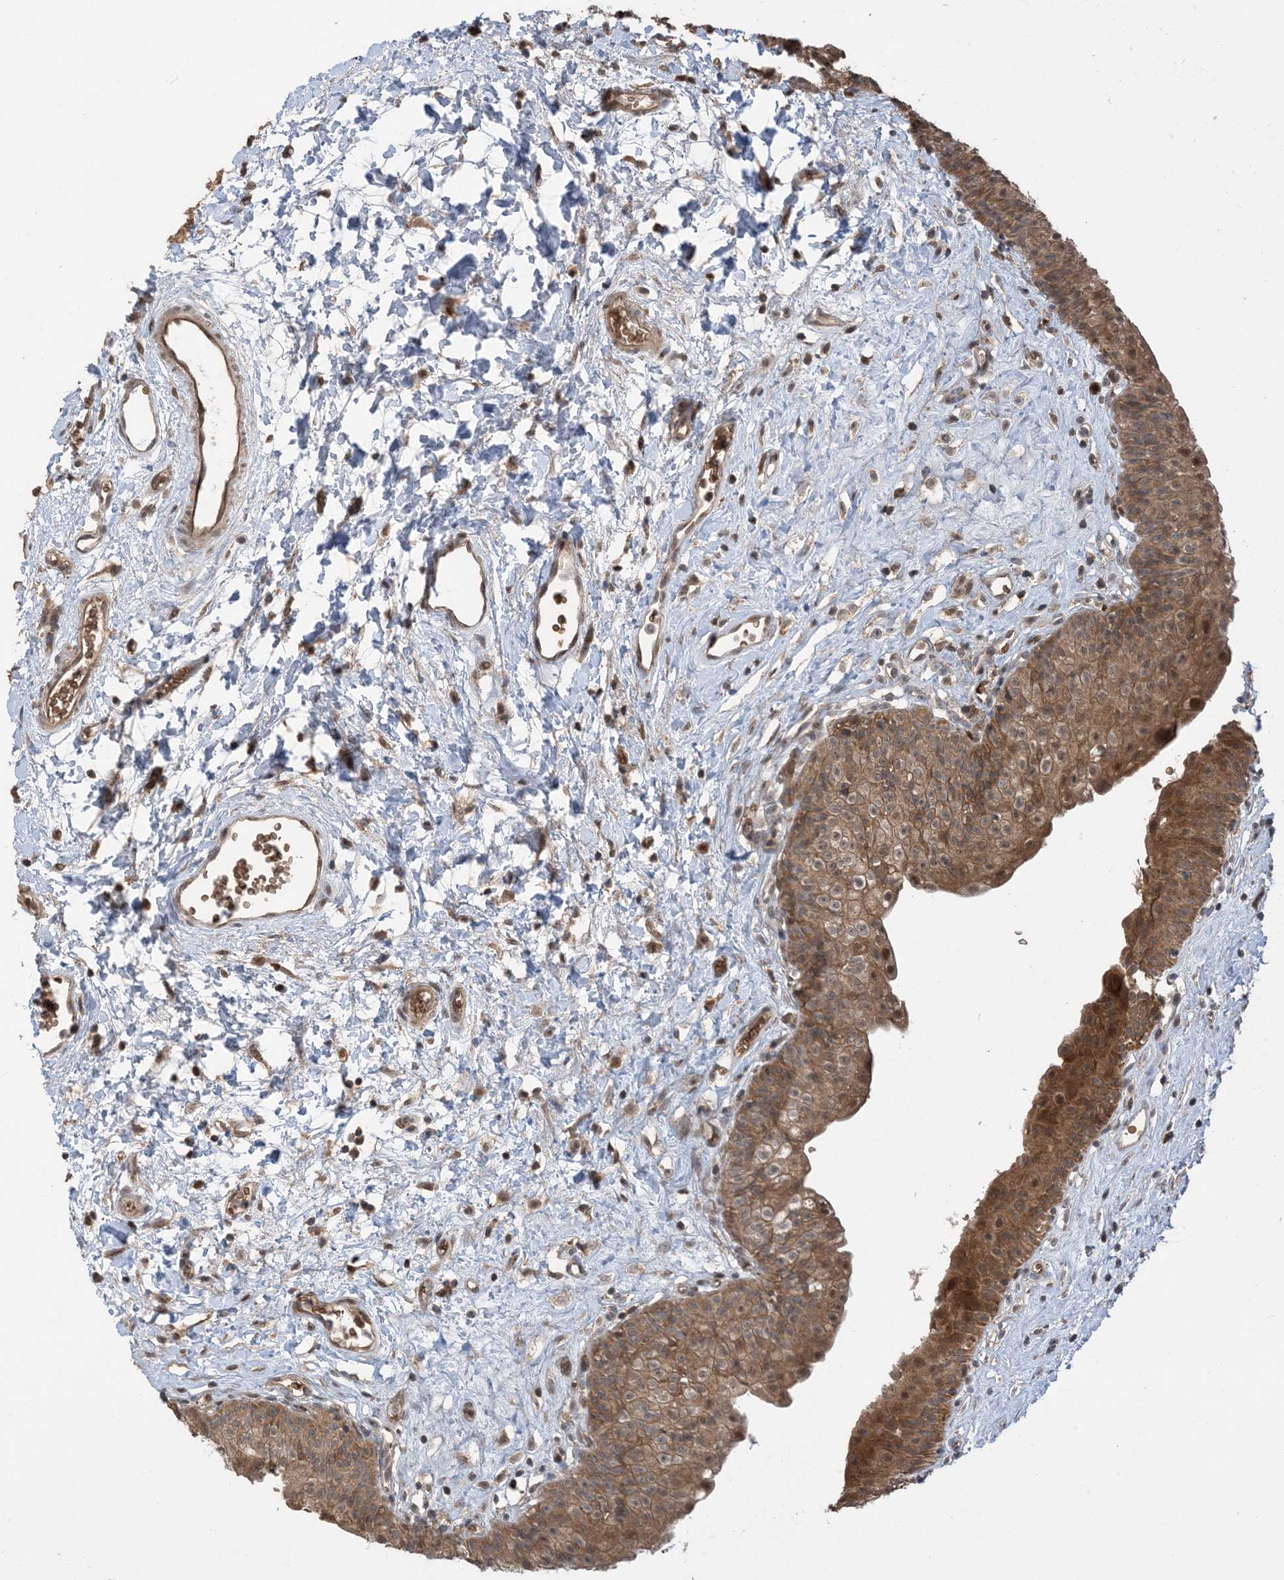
{"staining": {"intensity": "moderate", "quantity": ">75%", "location": "cytoplasmic/membranous"}, "tissue": "urinary bladder", "cell_type": "Urothelial cells", "image_type": "normal", "snomed": [{"axis": "morphology", "description": "Normal tissue, NOS"}, {"axis": "topography", "description": "Urinary bladder"}], "caption": "About >75% of urothelial cells in unremarkable urinary bladder exhibit moderate cytoplasmic/membranous protein staining as visualized by brown immunohistochemical staining.", "gene": "PUSL1", "patient": {"sex": "male", "age": 51}}